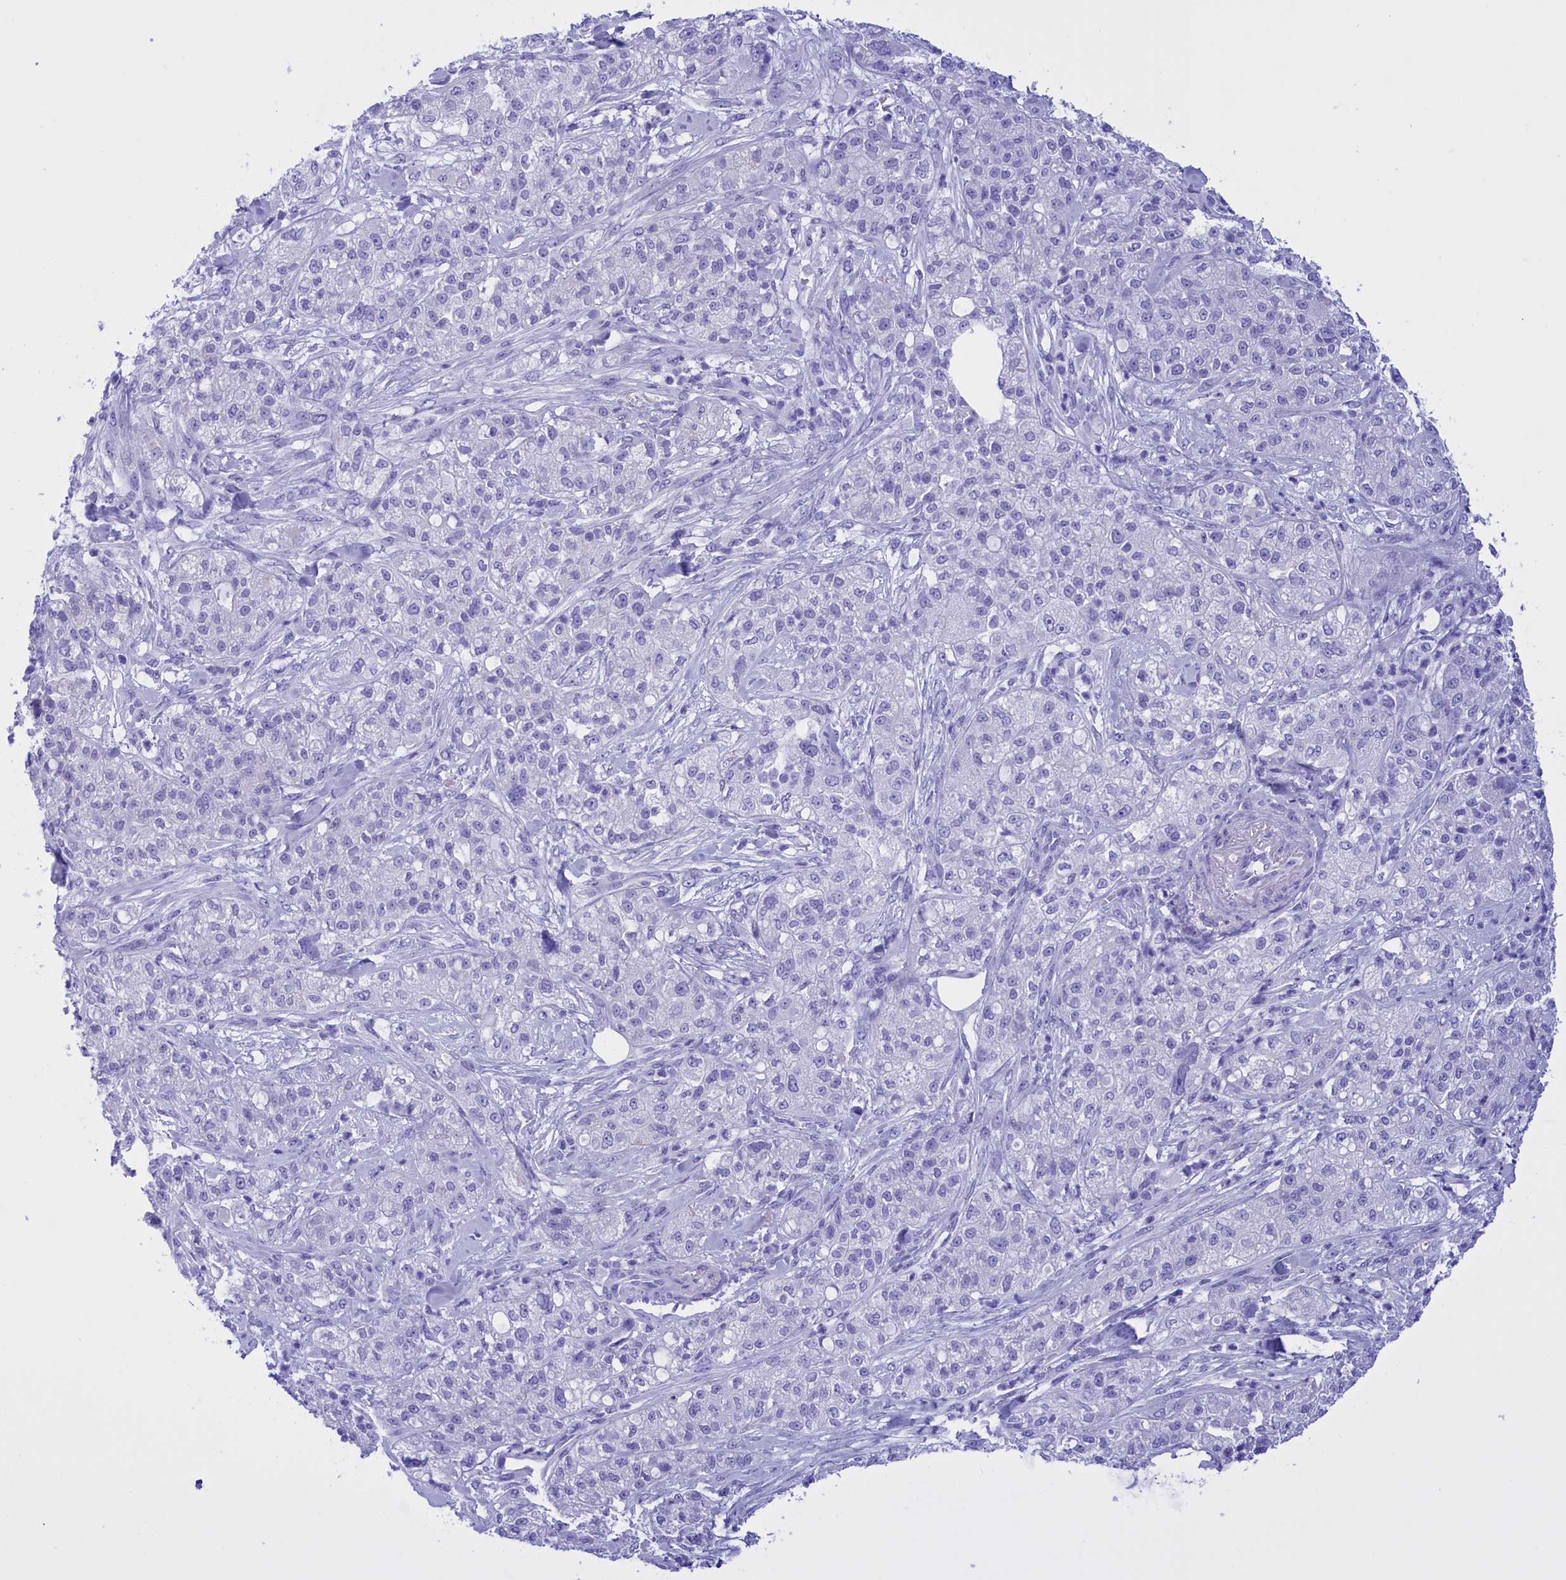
{"staining": {"intensity": "negative", "quantity": "none", "location": "none"}, "tissue": "pancreatic cancer", "cell_type": "Tumor cells", "image_type": "cancer", "snomed": [{"axis": "morphology", "description": "Adenocarcinoma, NOS"}, {"axis": "topography", "description": "Pancreas"}], "caption": "An immunohistochemistry histopathology image of pancreatic cancer (adenocarcinoma) is shown. There is no staining in tumor cells of pancreatic cancer (adenocarcinoma).", "gene": "BRI3", "patient": {"sex": "female", "age": 78}}